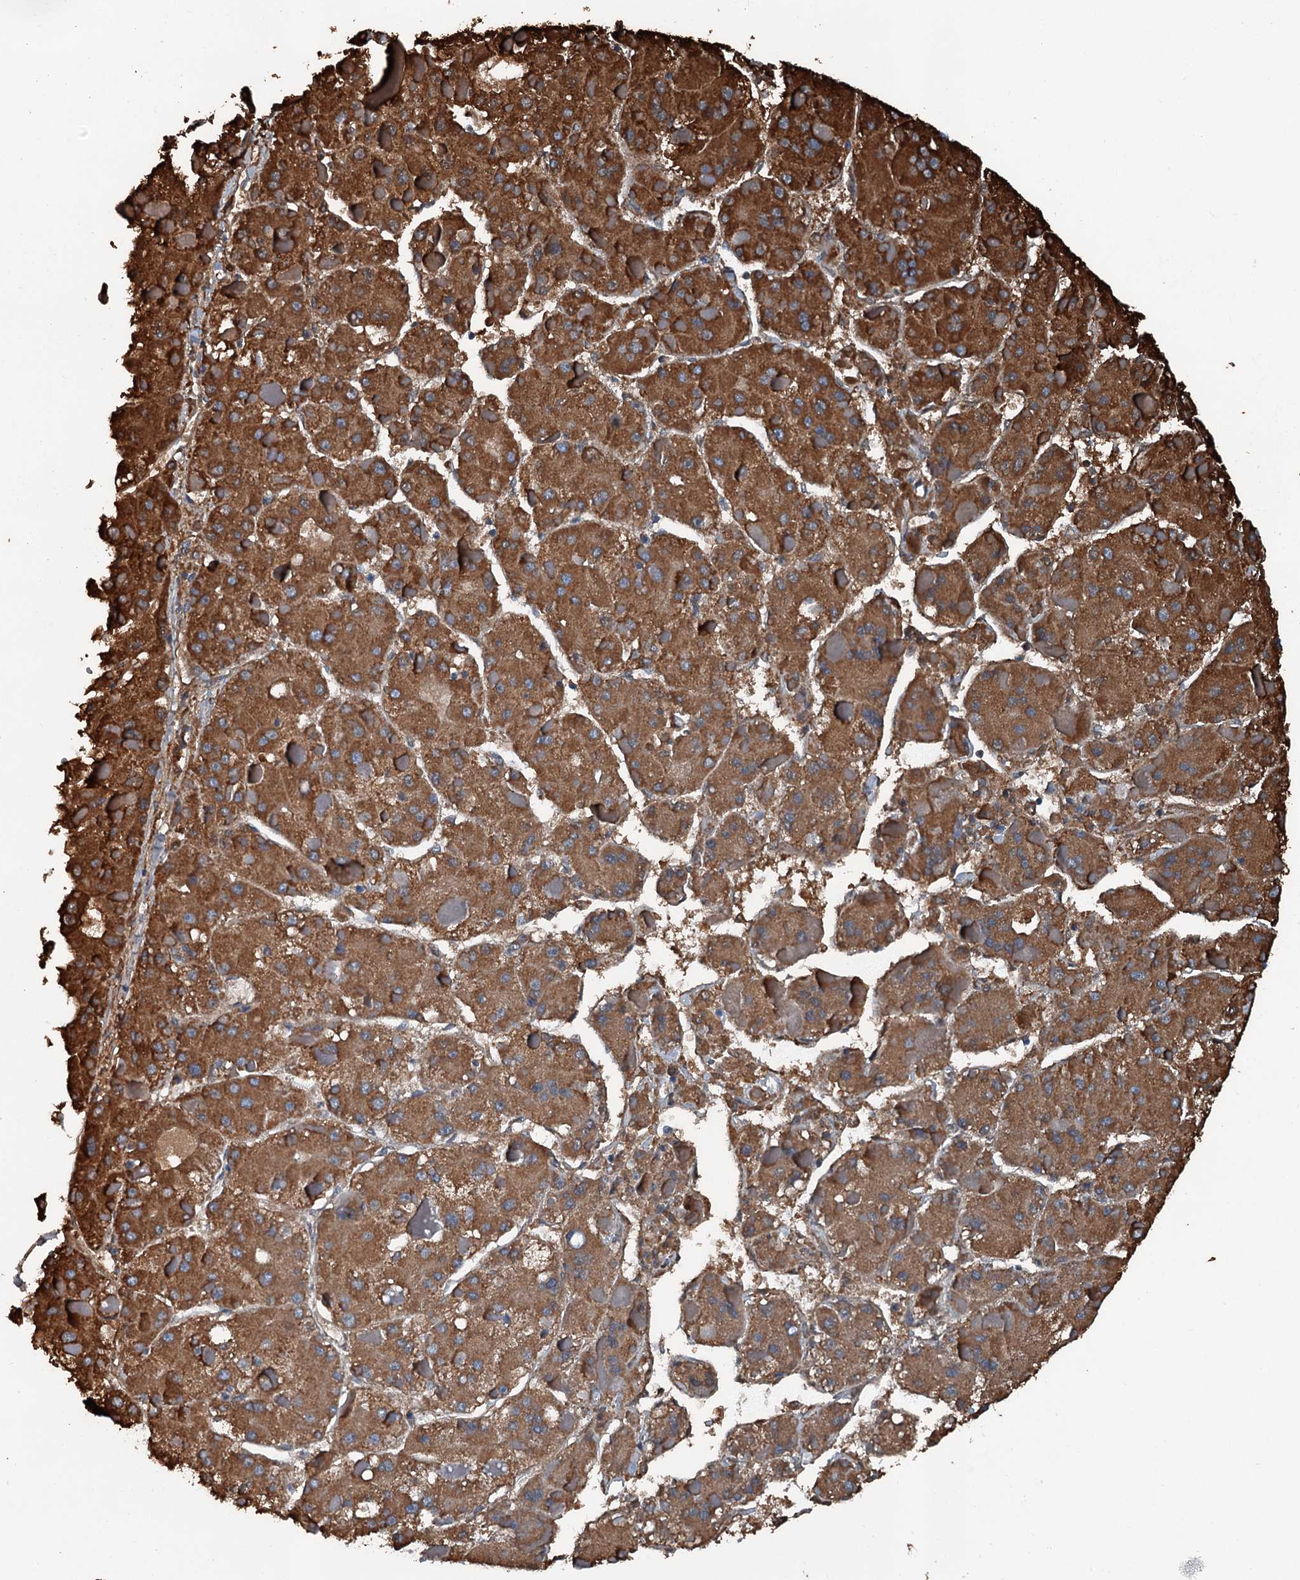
{"staining": {"intensity": "strong", "quantity": ">75%", "location": "cytoplasmic/membranous"}, "tissue": "liver cancer", "cell_type": "Tumor cells", "image_type": "cancer", "snomed": [{"axis": "morphology", "description": "Carcinoma, Hepatocellular, NOS"}, {"axis": "topography", "description": "Liver"}], "caption": "A brown stain highlights strong cytoplasmic/membranous staining of a protein in liver hepatocellular carcinoma tumor cells. (Stains: DAB (3,3'-diaminobenzidine) in brown, nuclei in blue, Microscopy: brightfield microscopy at high magnification).", "gene": "TRPT1", "patient": {"sex": "female", "age": 73}}